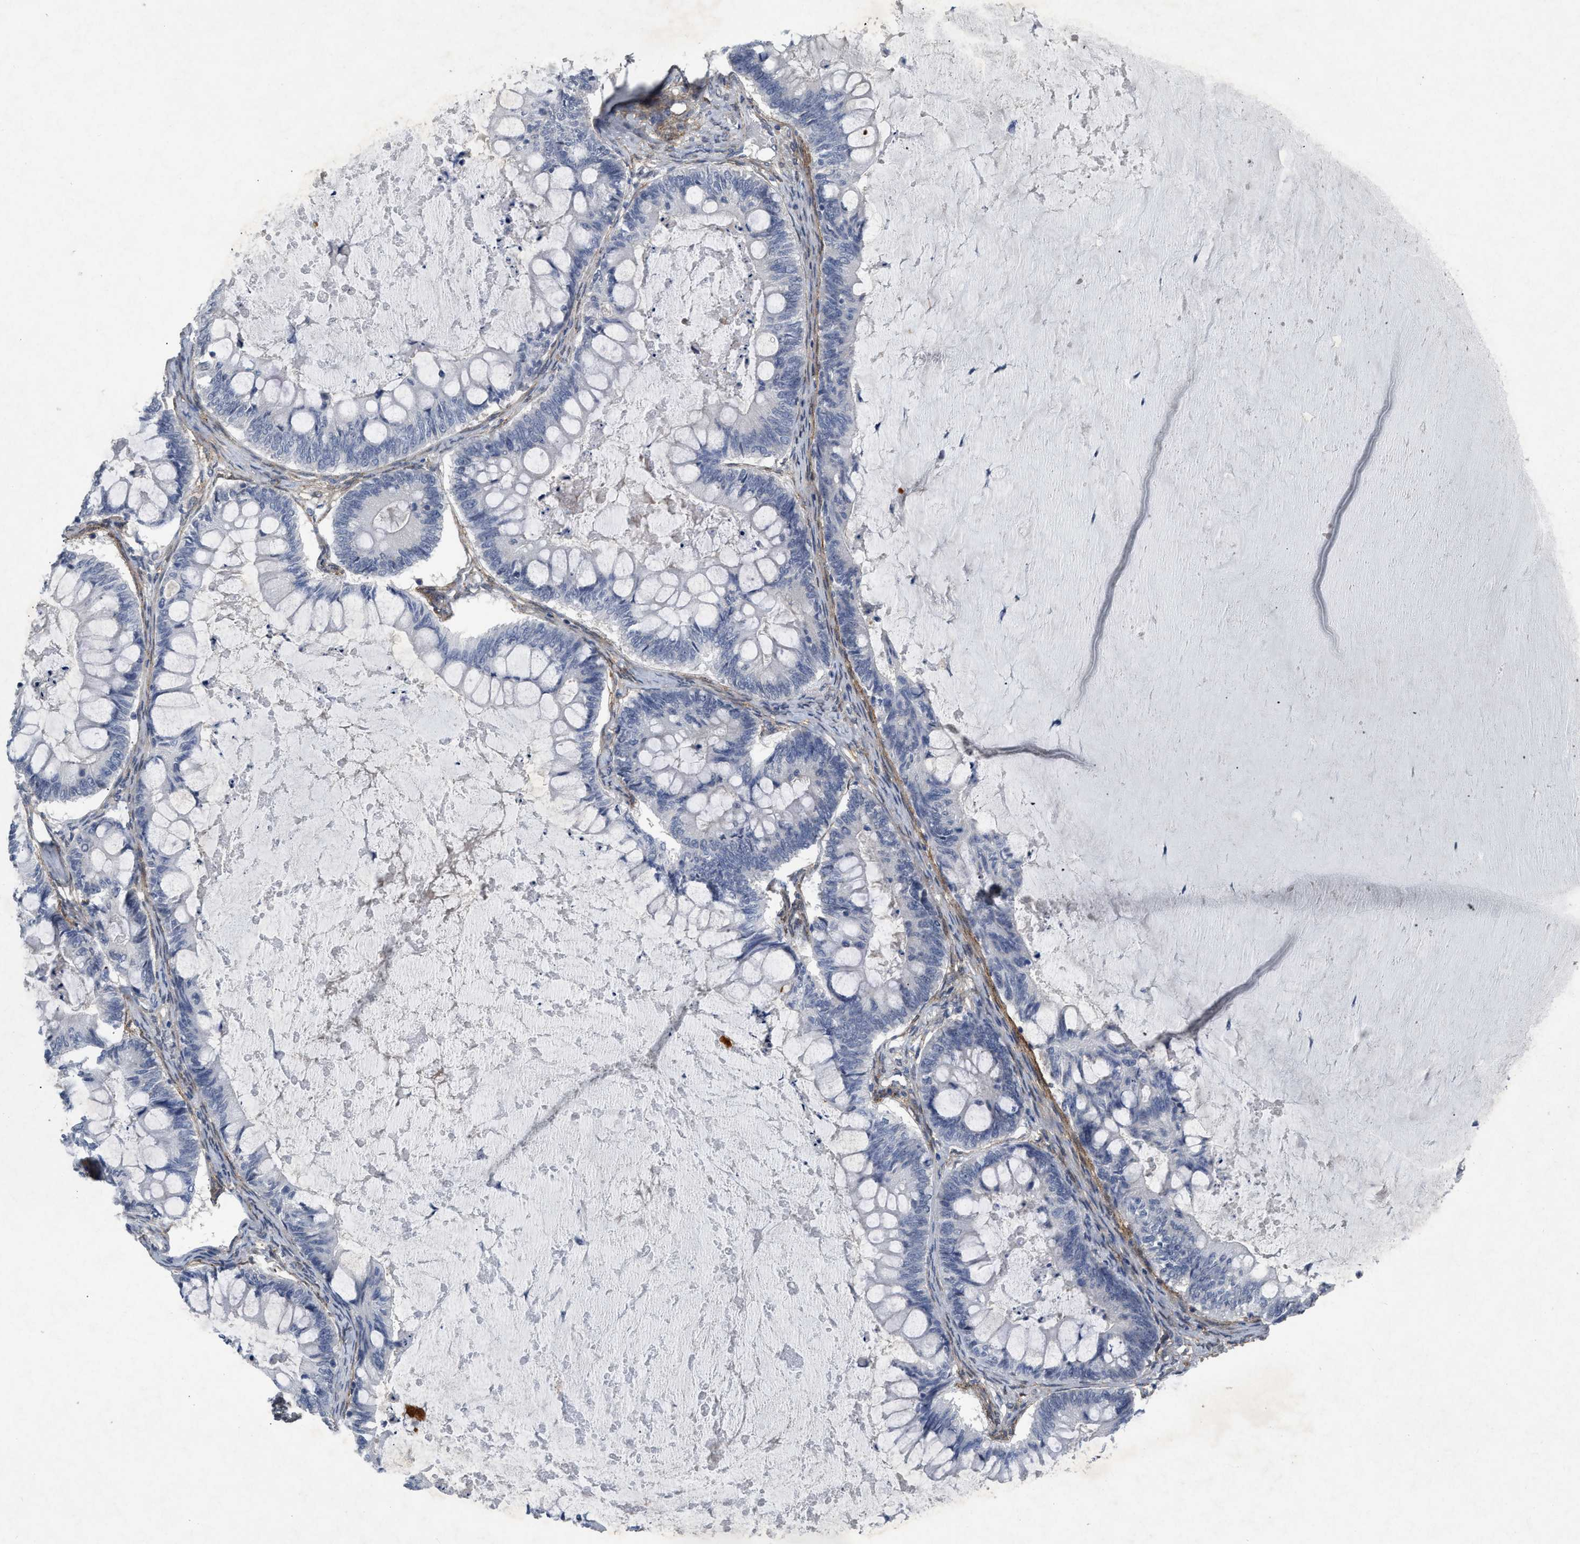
{"staining": {"intensity": "negative", "quantity": "none", "location": "none"}, "tissue": "ovarian cancer", "cell_type": "Tumor cells", "image_type": "cancer", "snomed": [{"axis": "morphology", "description": "Cystadenocarcinoma, mucinous, NOS"}, {"axis": "topography", "description": "Ovary"}], "caption": "Ovarian cancer was stained to show a protein in brown. There is no significant expression in tumor cells.", "gene": "PDGFRA", "patient": {"sex": "female", "age": 61}}